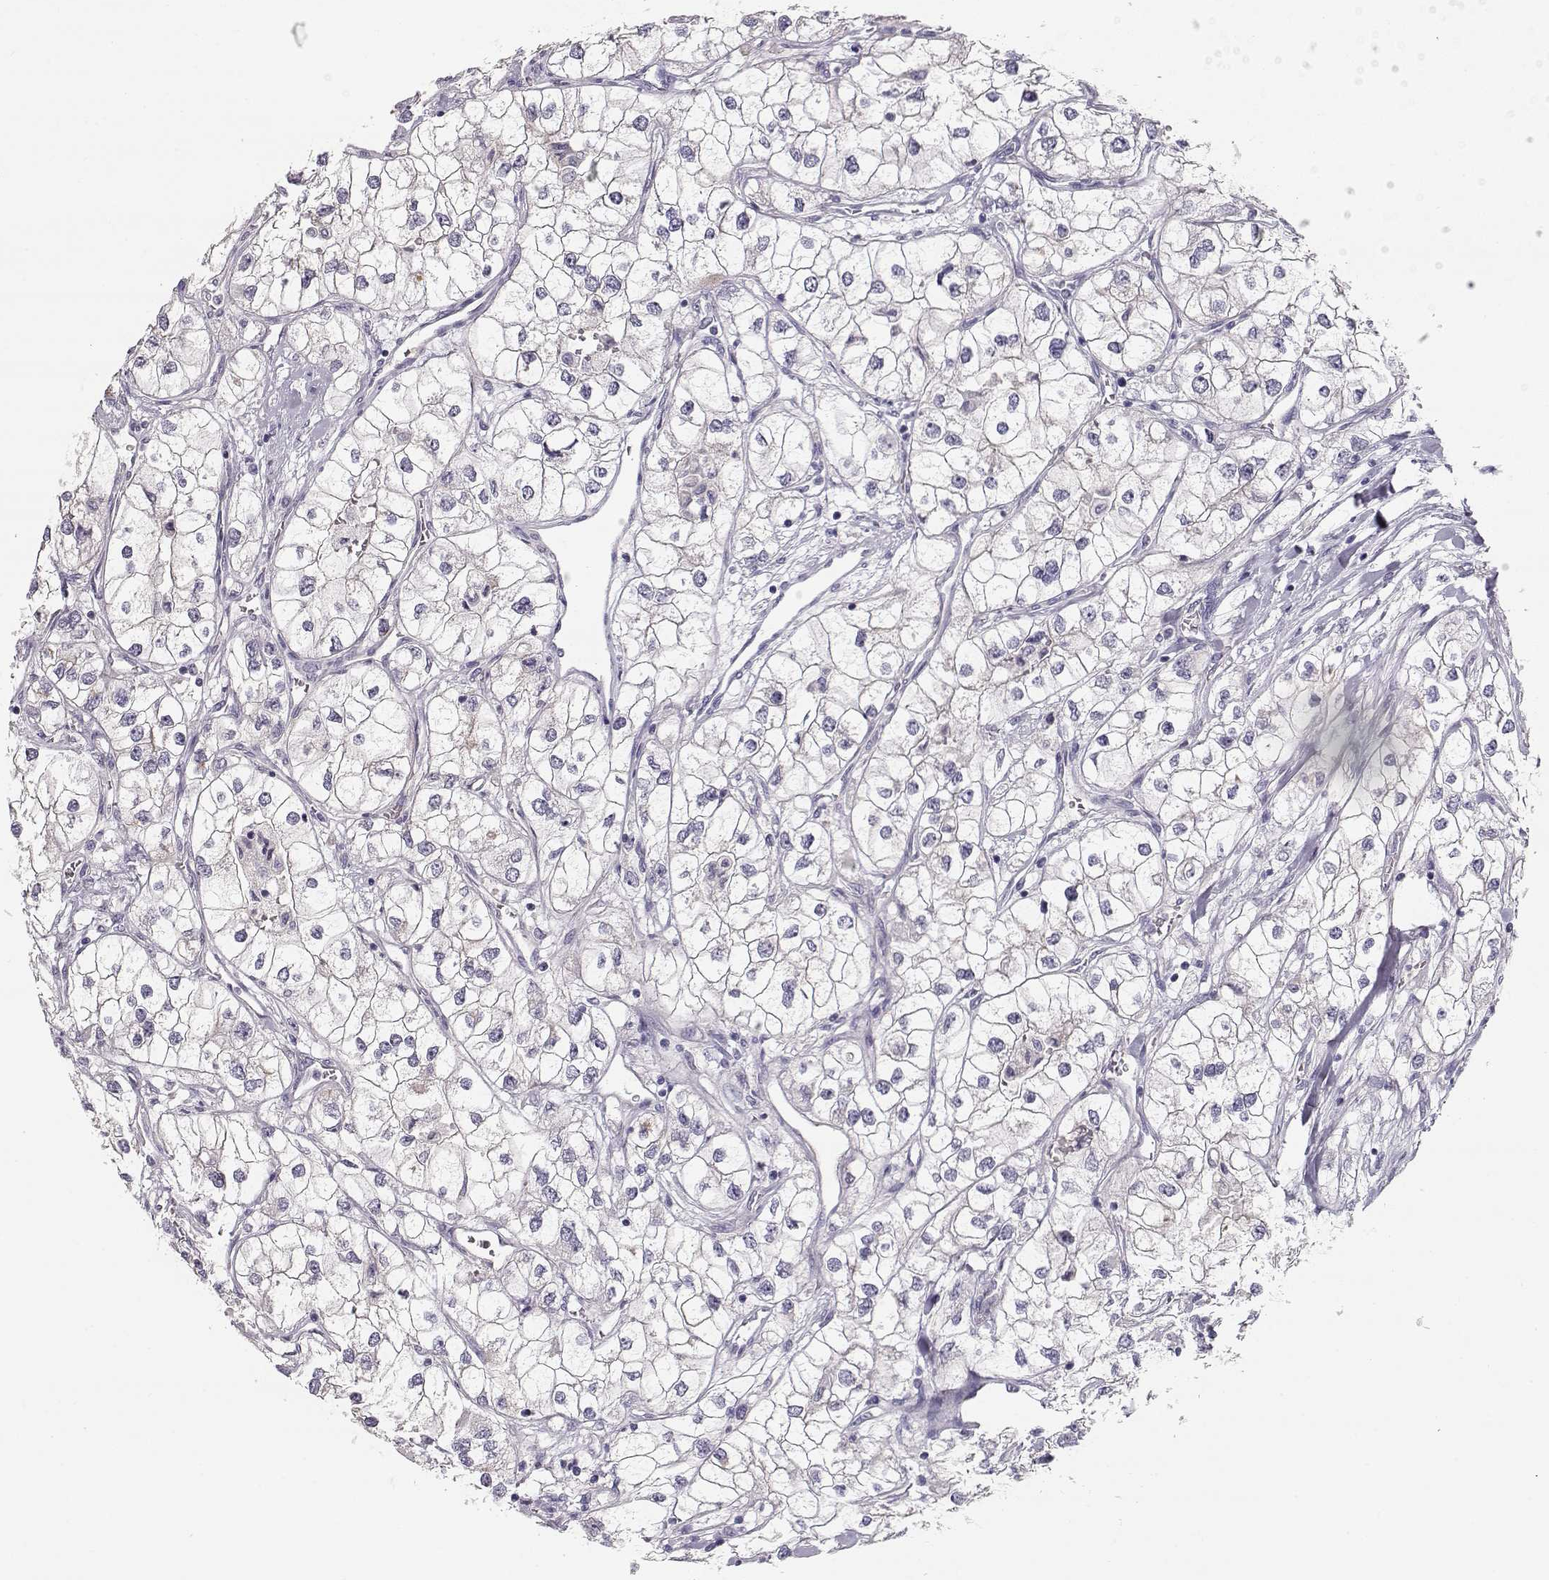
{"staining": {"intensity": "negative", "quantity": "none", "location": "none"}, "tissue": "renal cancer", "cell_type": "Tumor cells", "image_type": "cancer", "snomed": [{"axis": "morphology", "description": "Adenocarcinoma, NOS"}, {"axis": "topography", "description": "Kidney"}], "caption": "DAB immunohistochemical staining of human renal adenocarcinoma reveals no significant expression in tumor cells.", "gene": "TTC26", "patient": {"sex": "male", "age": 59}}